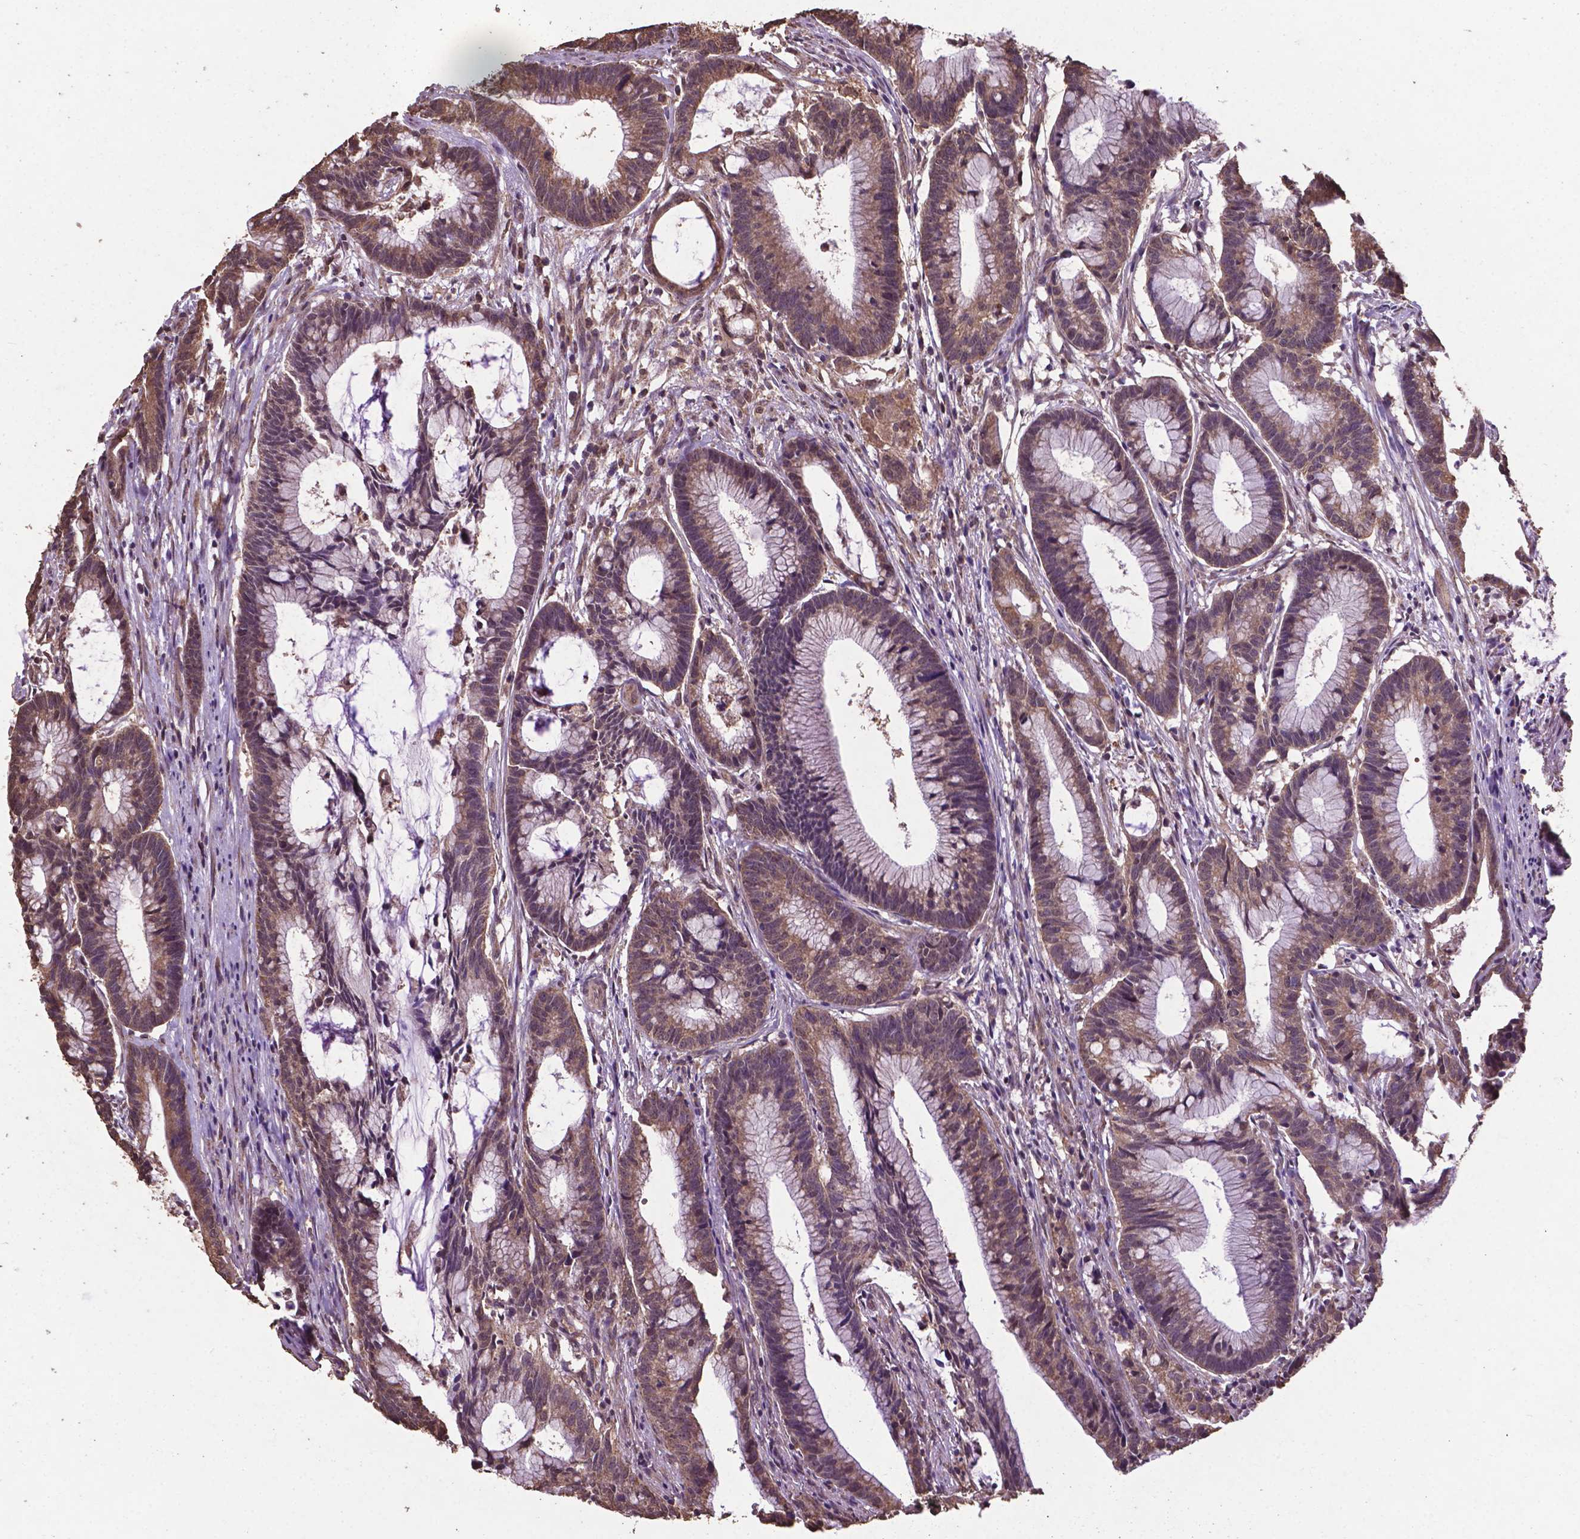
{"staining": {"intensity": "moderate", "quantity": ">75%", "location": "cytoplasmic/membranous,nuclear"}, "tissue": "colorectal cancer", "cell_type": "Tumor cells", "image_type": "cancer", "snomed": [{"axis": "morphology", "description": "Adenocarcinoma, NOS"}, {"axis": "topography", "description": "Colon"}], "caption": "The immunohistochemical stain labels moderate cytoplasmic/membranous and nuclear positivity in tumor cells of colorectal cancer (adenocarcinoma) tissue. The staining is performed using DAB (3,3'-diaminobenzidine) brown chromogen to label protein expression. The nuclei are counter-stained blue using hematoxylin.", "gene": "DCAF1", "patient": {"sex": "female", "age": 78}}